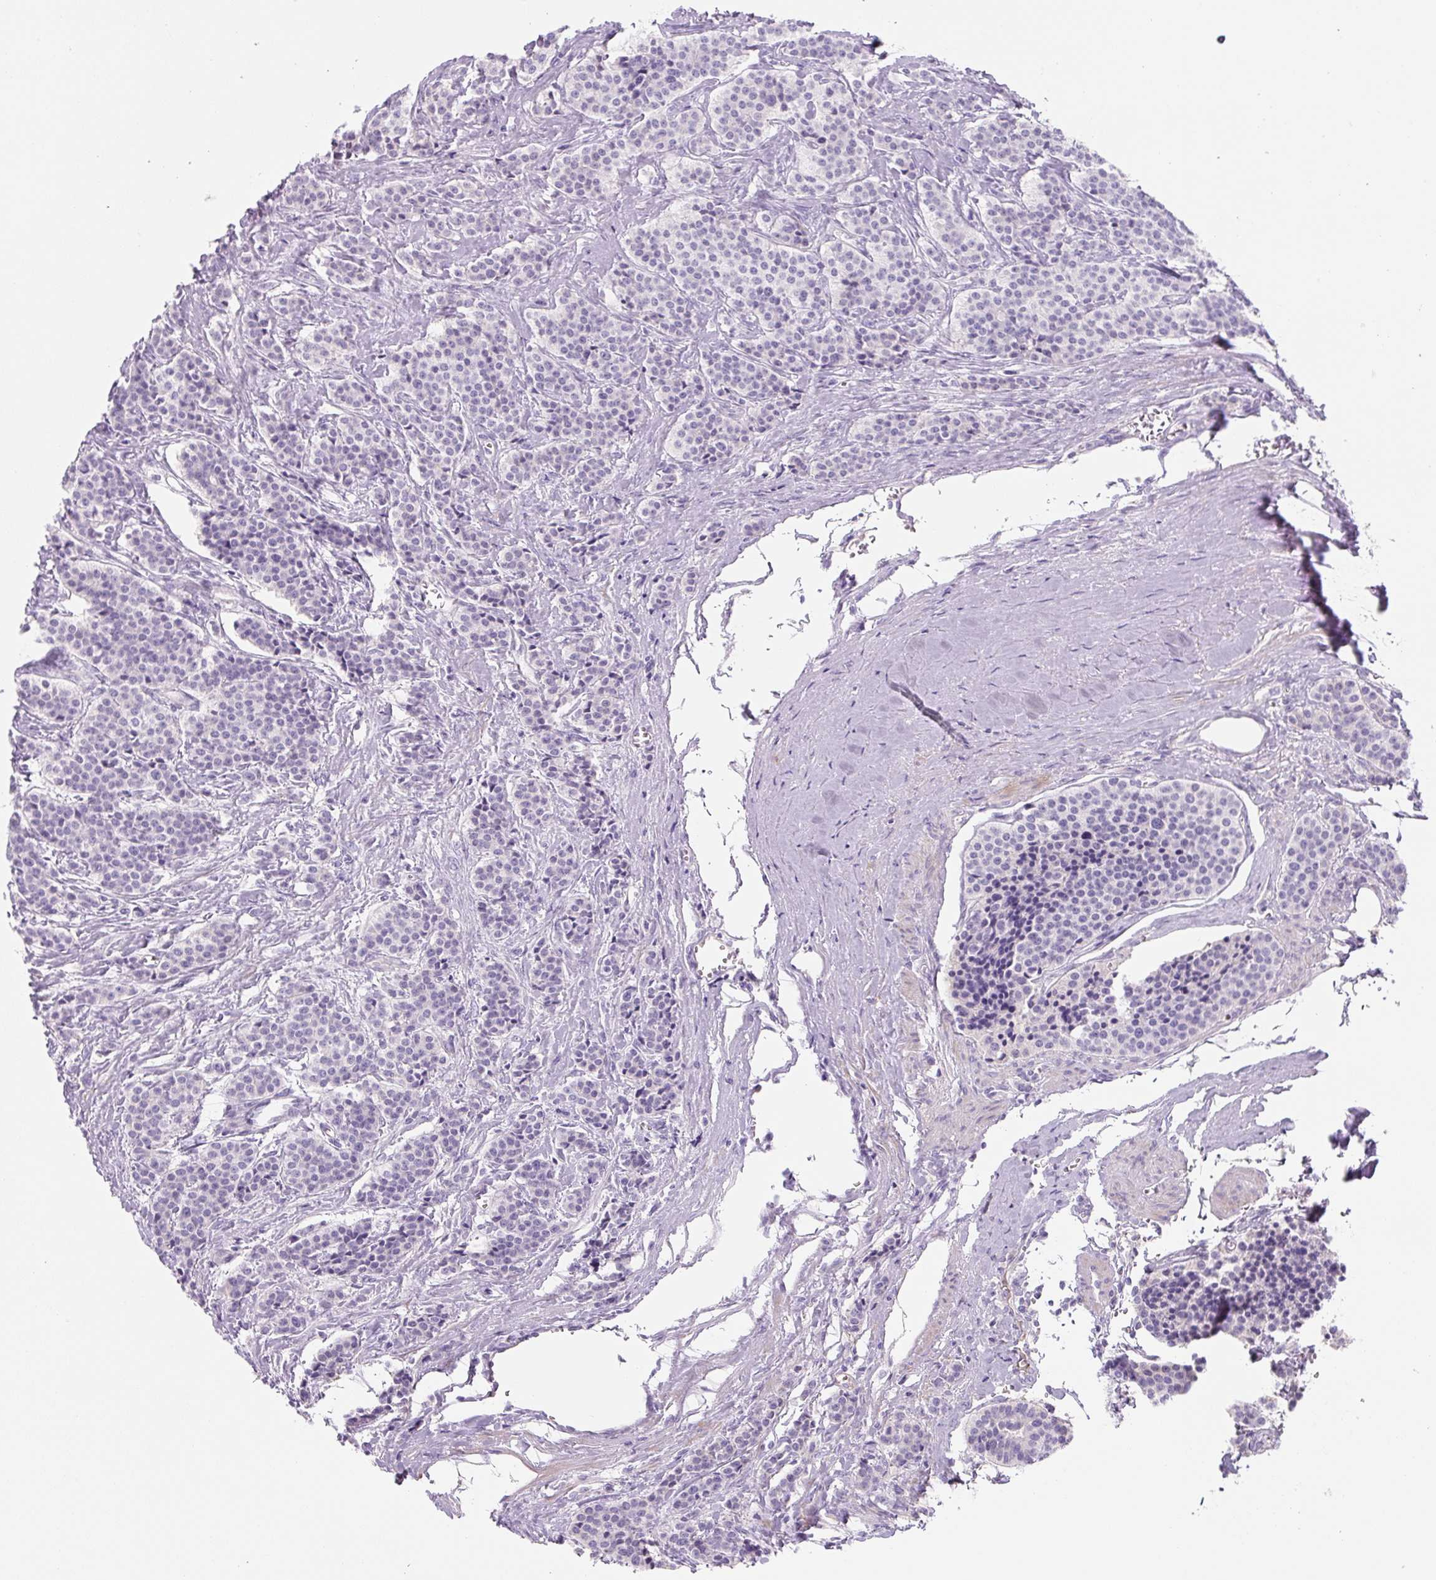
{"staining": {"intensity": "negative", "quantity": "none", "location": "none"}, "tissue": "carcinoid", "cell_type": "Tumor cells", "image_type": "cancer", "snomed": [{"axis": "morphology", "description": "Carcinoid, malignant, NOS"}, {"axis": "topography", "description": "Small intestine"}], "caption": "An immunohistochemistry (IHC) histopathology image of carcinoid (malignant) is shown. There is no staining in tumor cells of carcinoid (malignant). The staining is performed using DAB (3,3'-diaminobenzidine) brown chromogen with nuclei counter-stained in using hematoxylin.", "gene": "PRM1", "patient": {"sex": "male", "age": 63}}